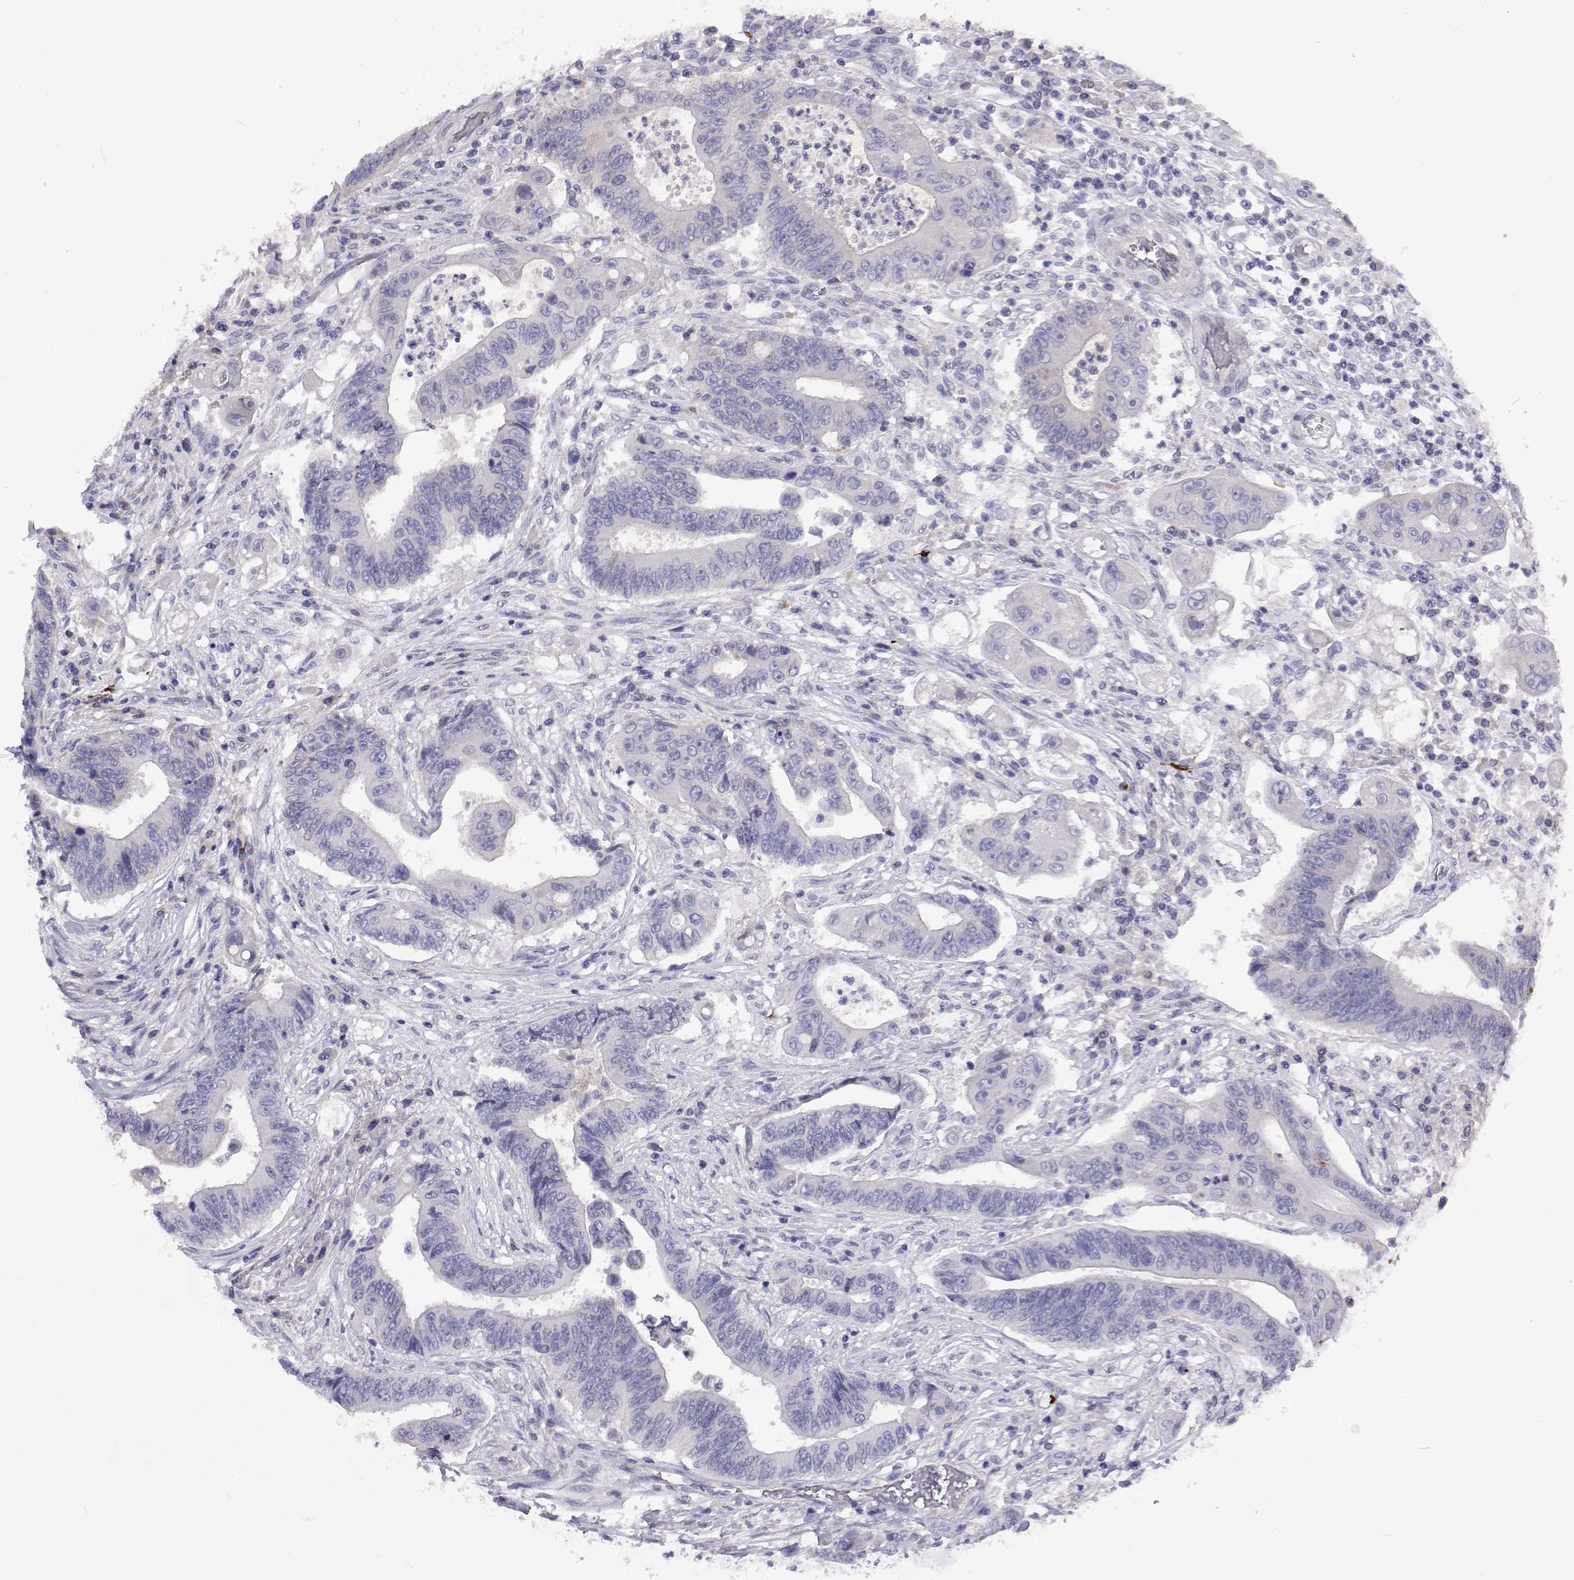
{"staining": {"intensity": "negative", "quantity": "none", "location": "none"}, "tissue": "colorectal cancer", "cell_type": "Tumor cells", "image_type": "cancer", "snomed": [{"axis": "morphology", "description": "Adenocarcinoma, NOS"}, {"axis": "topography", "description": "Rectum"}], "caption": "The photomicrograph reveals no staining of tumor cells in adenocarcinoma (colorectal). Brightfield microscopy of immunohistochemistry stained with DAB (3,3'-diaminobenzidine) (brown) and hematoxylin (blue), captured at high magnification.", "gene": "NPR3", "patient": {"sex": "male", "age": 54}}